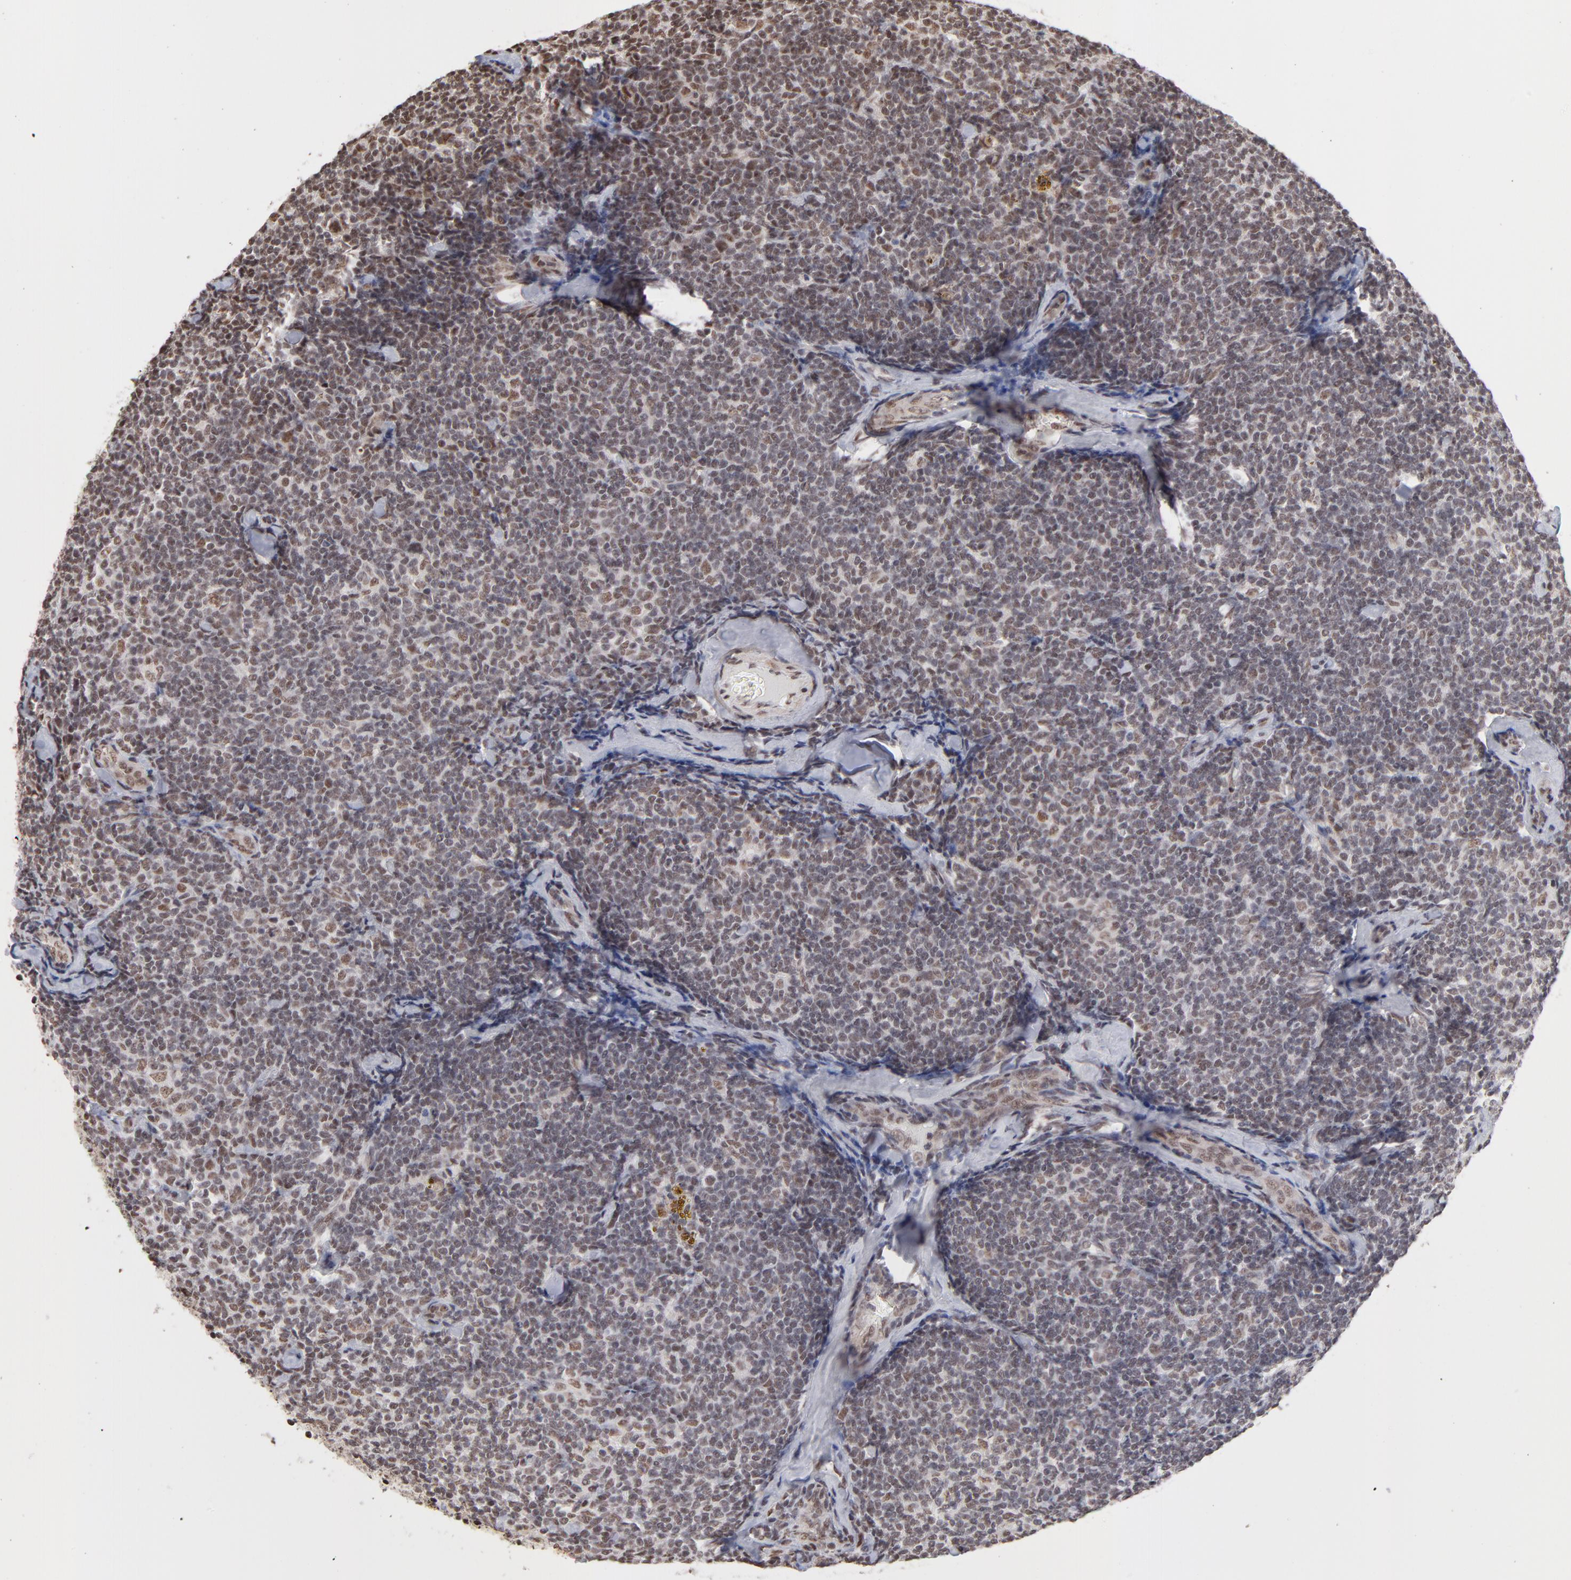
{"staining": {"intensity": "moderate", "quantity": "25%-75%", "location": "nuclear"}, "tissue": "lymphoma", "cell_type": "Tumor cells", "image_type": "cancer", "snomed": [{"axis": "morphology", "description": "Malignant lymphoma, non-Hodgkin's type, Low grade"}, {"axis": "topography", "description": "Lymph node"}], "caption": "About 25%-75% of tumor cells in lymphoma show moderate nuclear protein expression as visualized by brown immunohistochemical staining.", "gene": "ZNF3", "patient": {"sex": "female", "age": 56}}